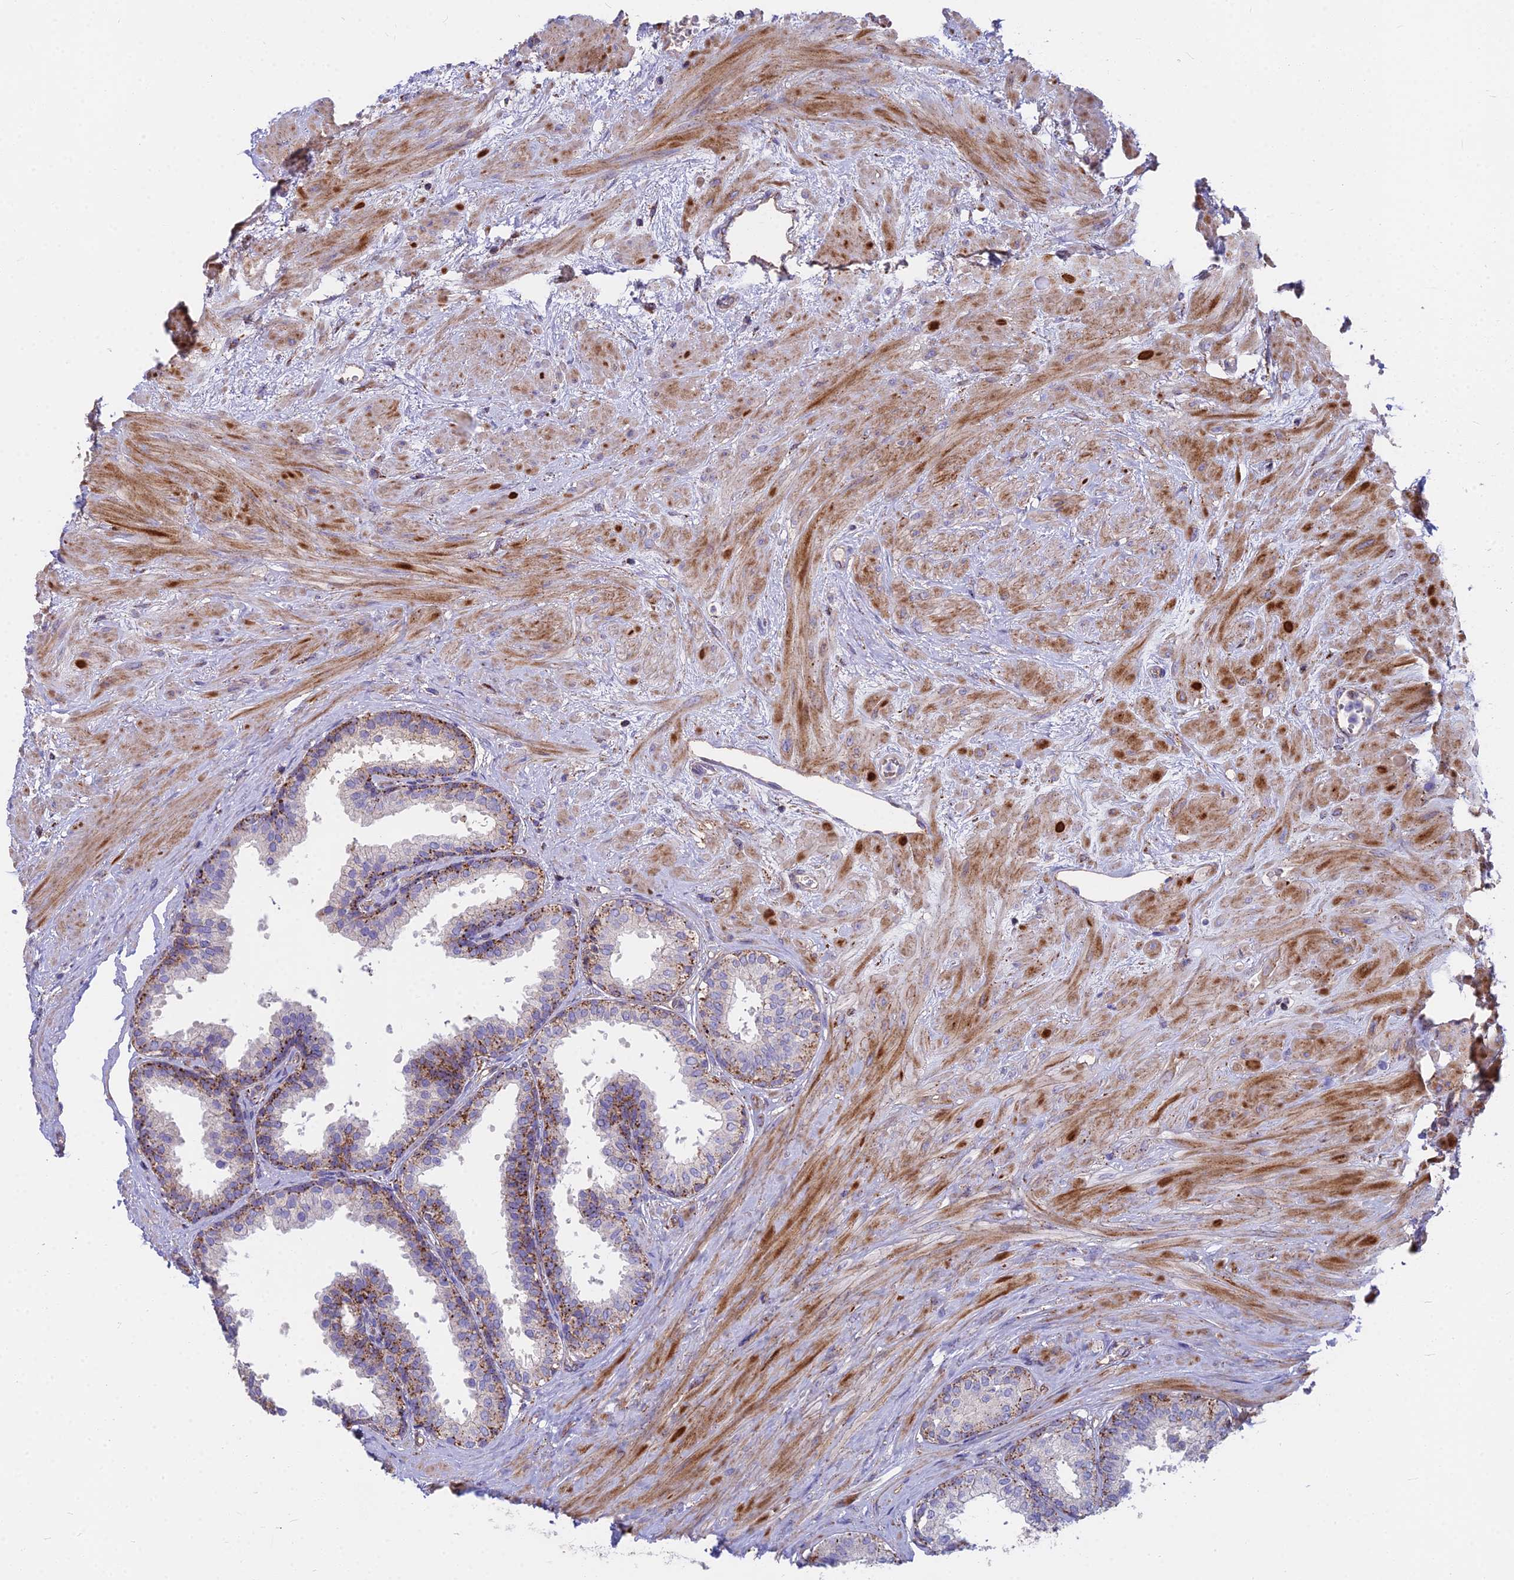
{"staining": {"intensity": "moderate", "quantity": "25%-75%", "location": "cytoplasmic/membranous"}, "tissue": "prostate", "cell_type": "Glandular cells", "image_type": "normal", "snomed": [{"axis": "morphology", "description": "Normal tissue, NOS"}, {"axis": "topography", "description": "Prostate"}], "caption": "Immunohistochemical staining of unremarkable prostate exhibits medium levels of moderate cytoplasmic/membranous expression in approximately 25%-75% of glandular cells.", "gene": "FRMPD1", "patient": {"sex": "male", "age": 48}}